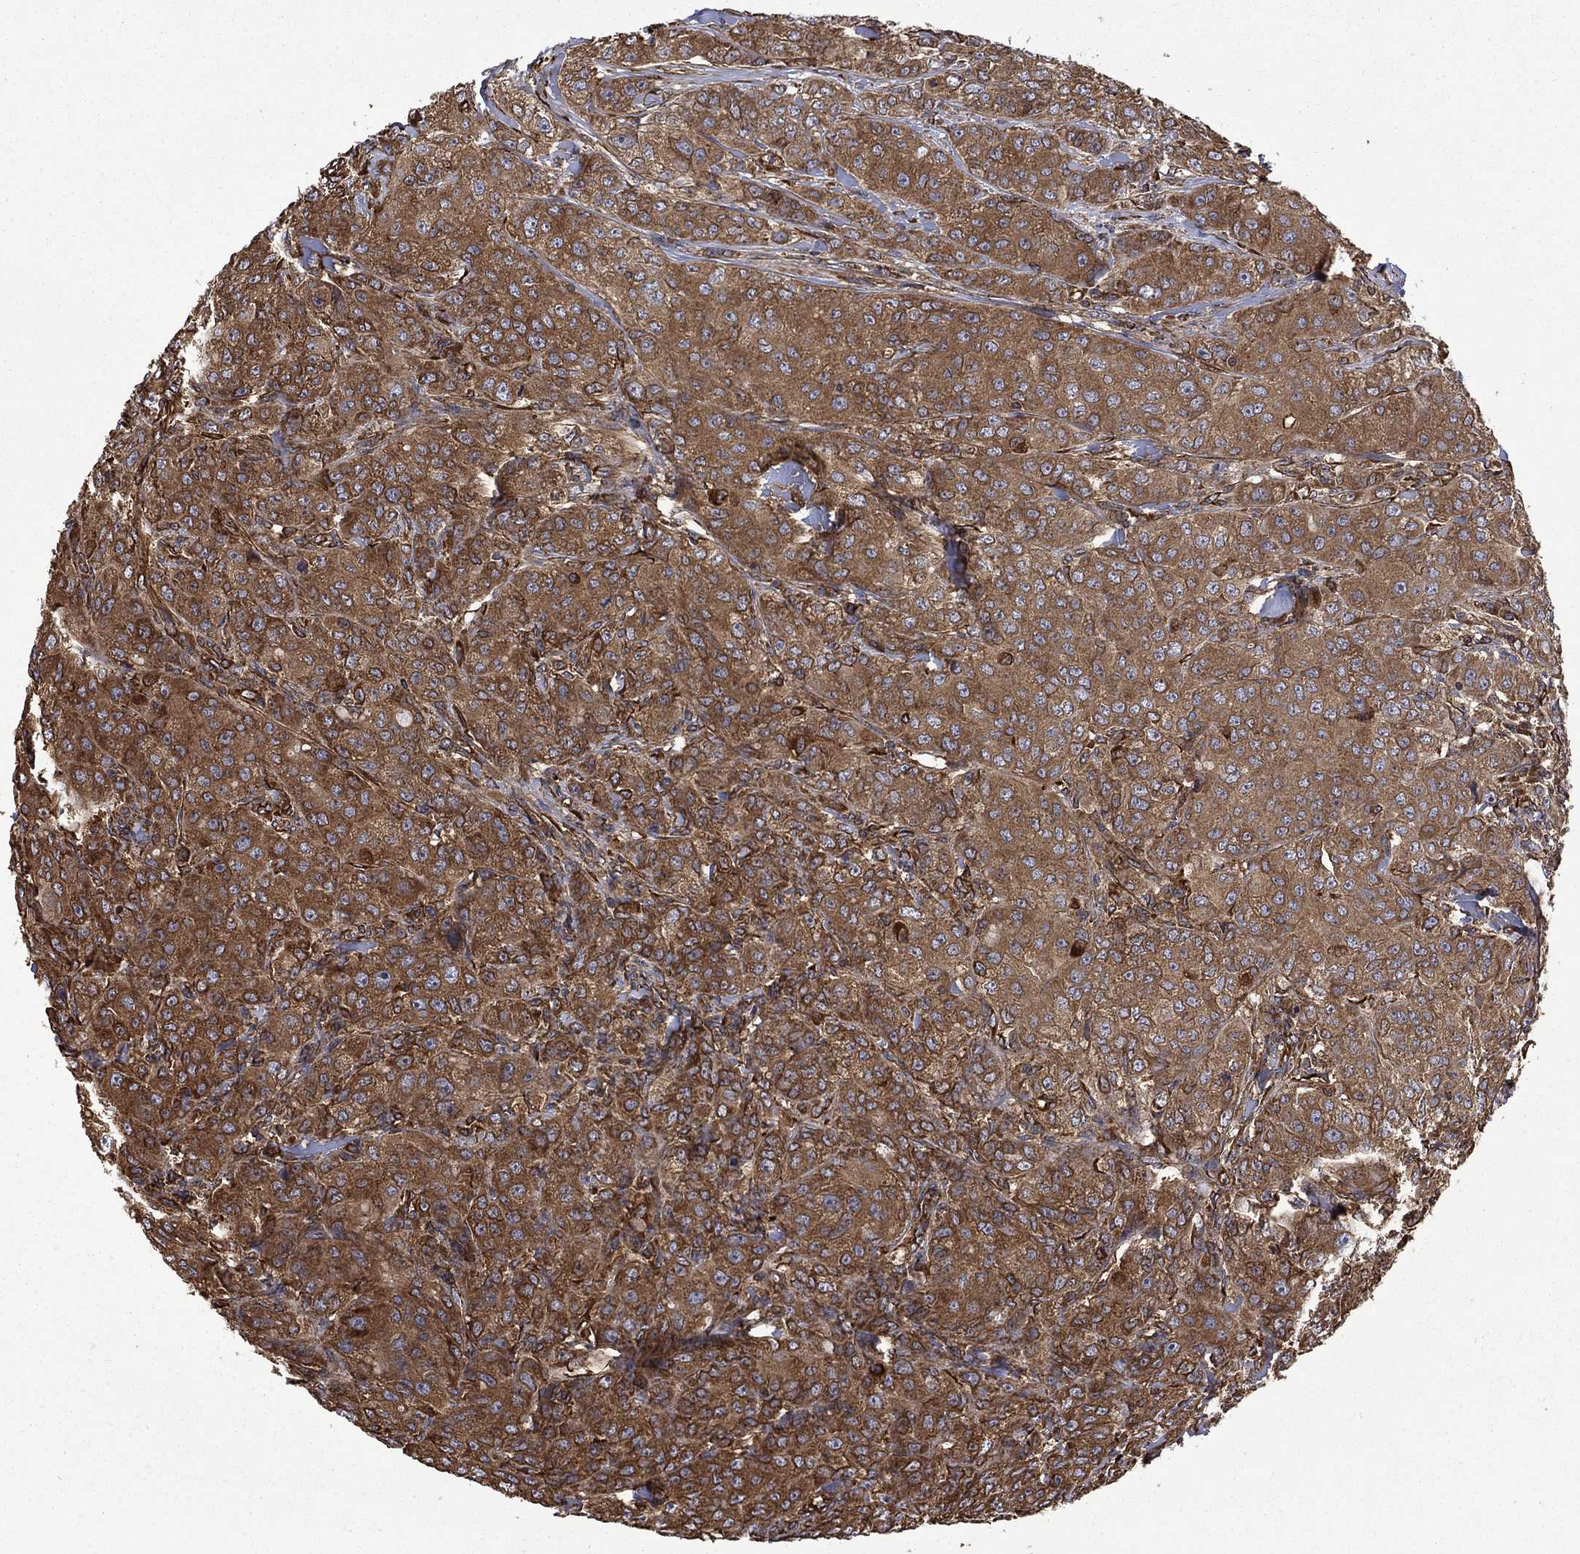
{"staining": {"intensity": "strong", "quantity": ">75%", "location": "cytoplasmic/membranous"}, "tissue": "breast cancer", "cell_type": "Tumor cells", "image_type": "cancer", "snomed": [{"axis": "morphology", "description": "Duct carcinoma"}, {"axis": "topography", "description": "Breast"}], "caption": "Immunohistochemistry of human breast infiltrating ductal carcinoma exhibits high levels of strong cytoplasmic/membranous staining in approximately >75% of tumor cells. The staining was performed using DAB (3,3'-diaminobenzidine) to visualize the protein expression in brown, while the nuclei were stained in blue with hematoxylin (Magnification: 20x).", "gene": "CUTC", "patient": {"sex": "female", "age": 43}}